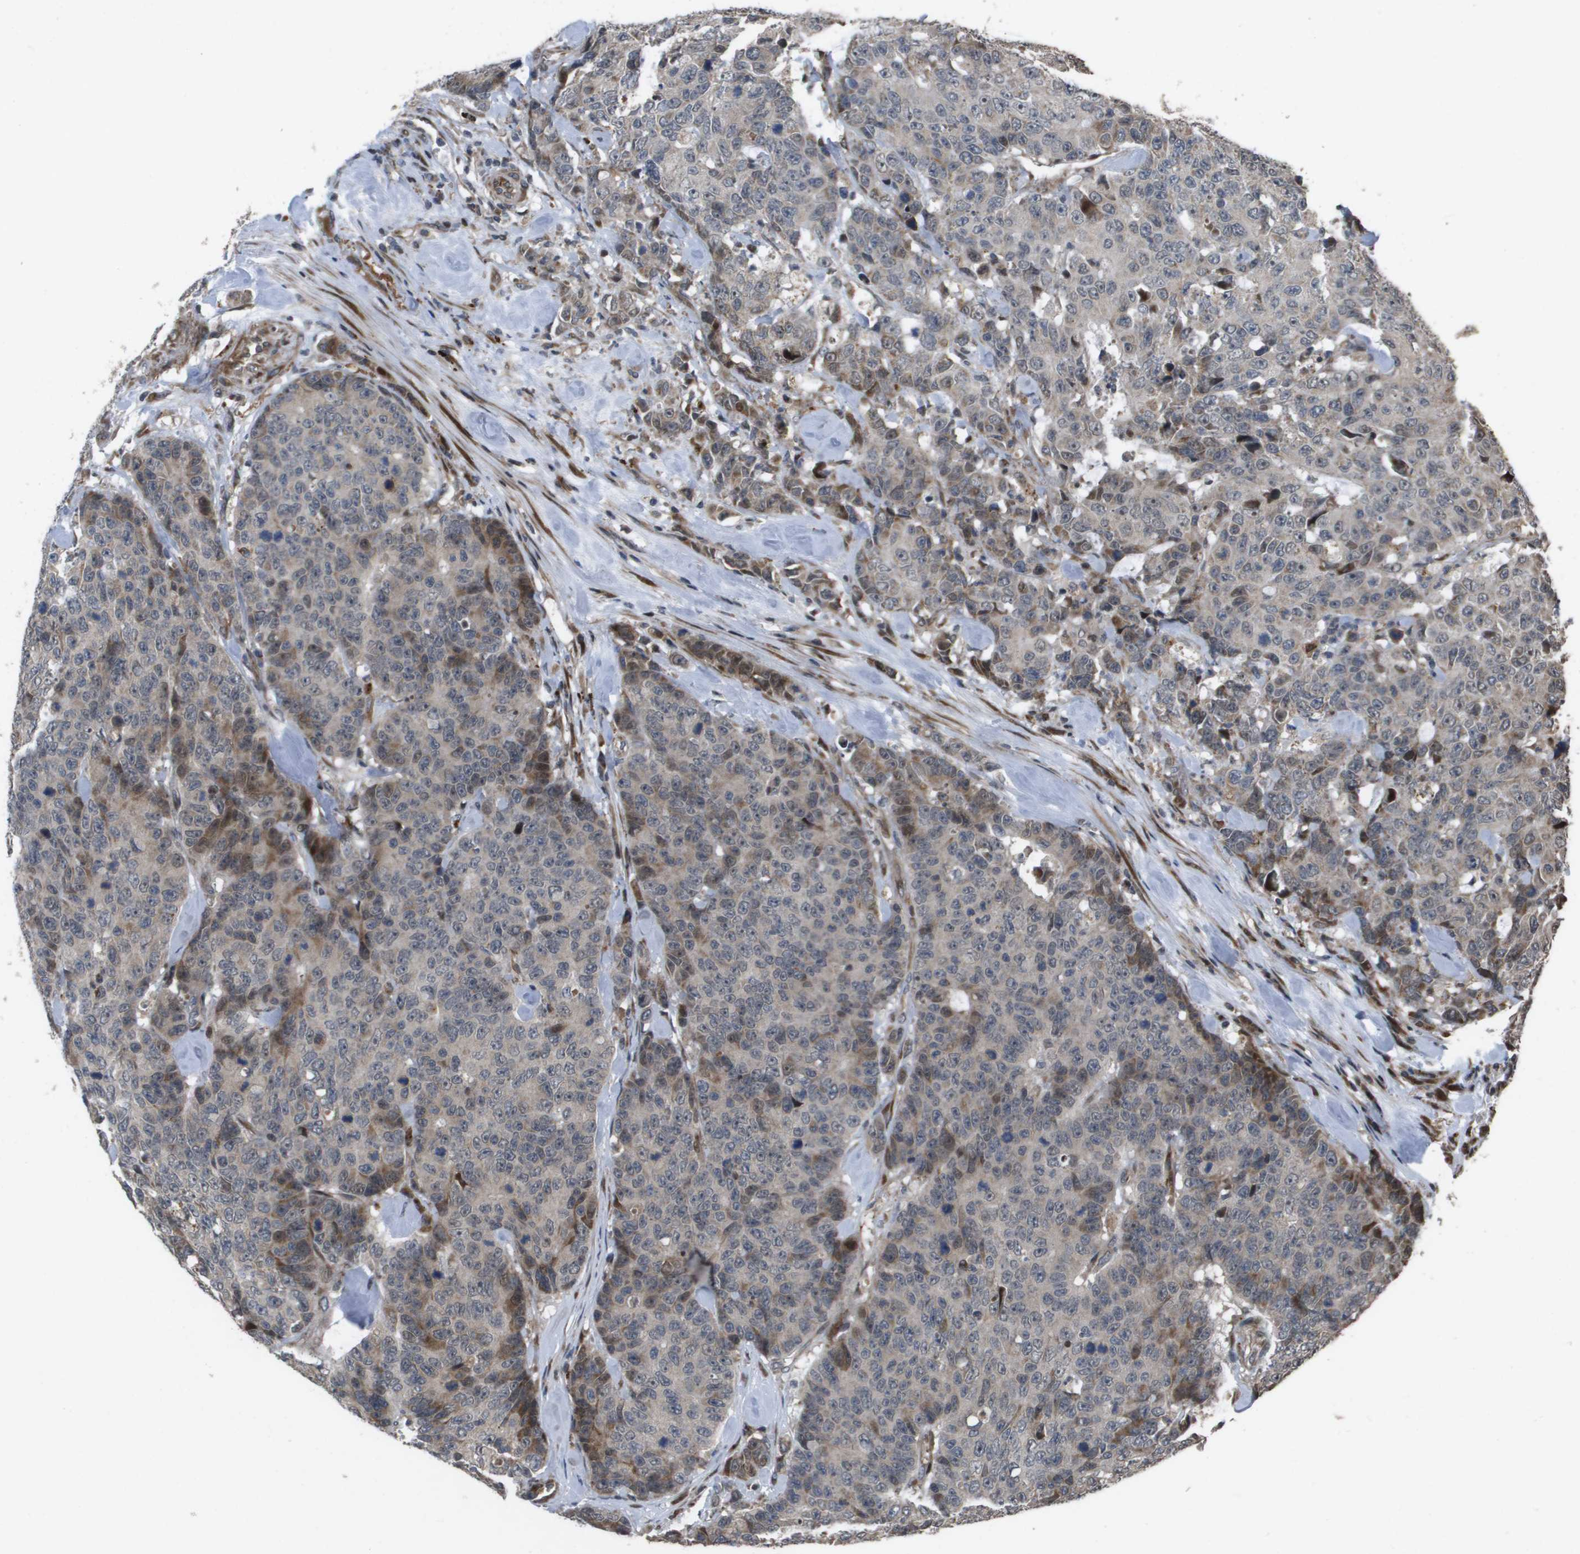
{"staining": {"intensity": "moderate", "quantity": "<25%", "location": "cytoplasmic/membranous"}, "tissue": "colorectal cancer", "cell_type": "Tumor cells", "image_type": "cancer", "snomed": [{"axis": "morphology", "description": "Adenocarcinoma, NOS"}, {"axis": "topography", "description": "Colon"}], "caption": "IHC photomicrograph of human colorectal adenocarcinoma stained for a protein (brown), which reveals low levels of moderate cytoplasmic/membranous positivity in about <25% of tumor cells.", "gene": "AXIN2", "patient": {"sex": "female", "age": 86}}